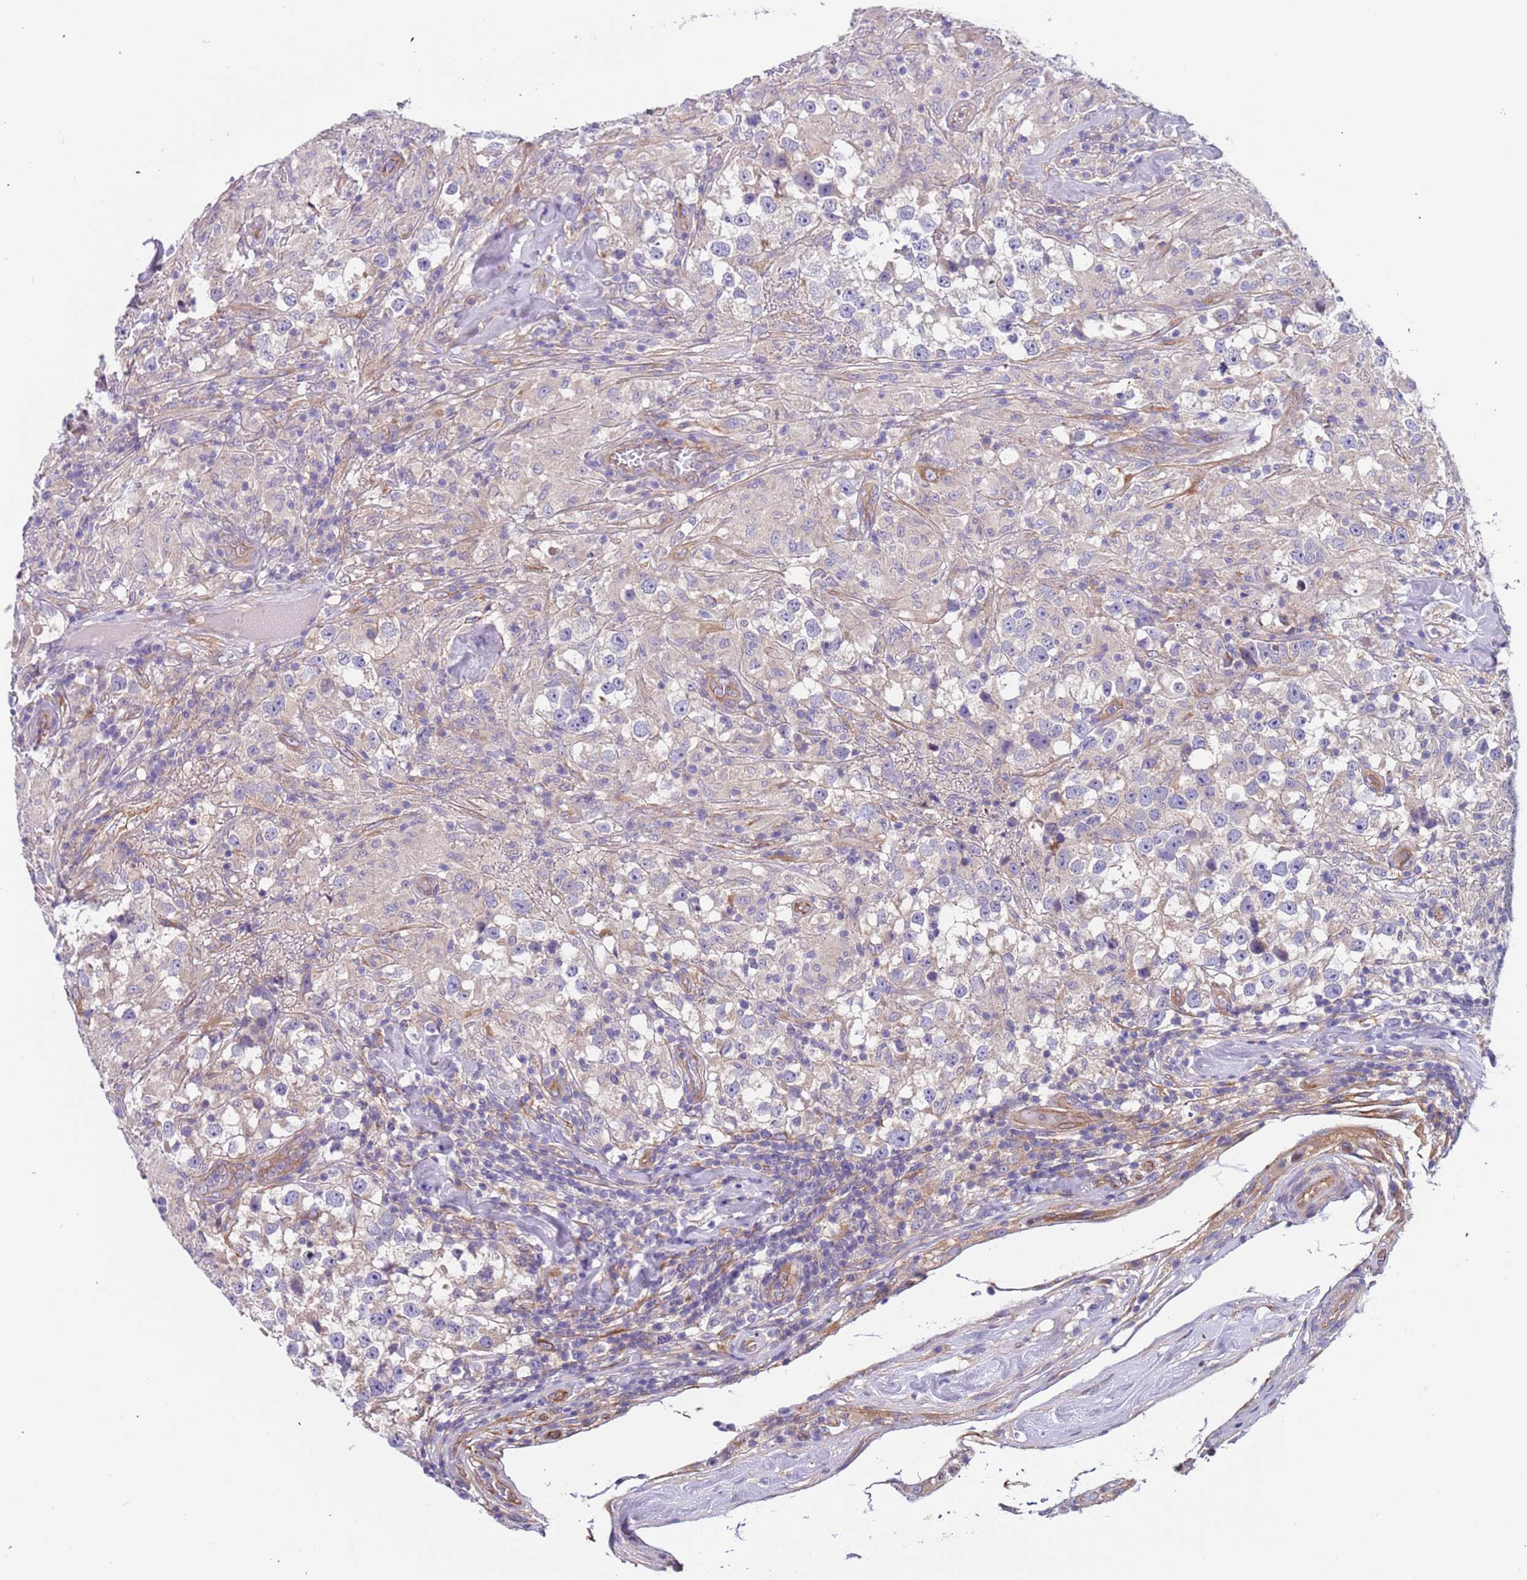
{"staining": {"intensity": "negative", "quantity": "none", "location": "none"}, "tissue": "testis cancer", "cell_type": "Tumor cells", "image_type": "cancer", "snomed": [{"axis": "morphology", "description": "Seminoma, NOS"}, {"axis": "topography", "description": "Testis"}], "caption": "Seminoma (testis) stained for a protein using IHC displays no positivity tumor cells.", "gene": "LAMB4", "patient": {"sex": "male", "age": 46}}